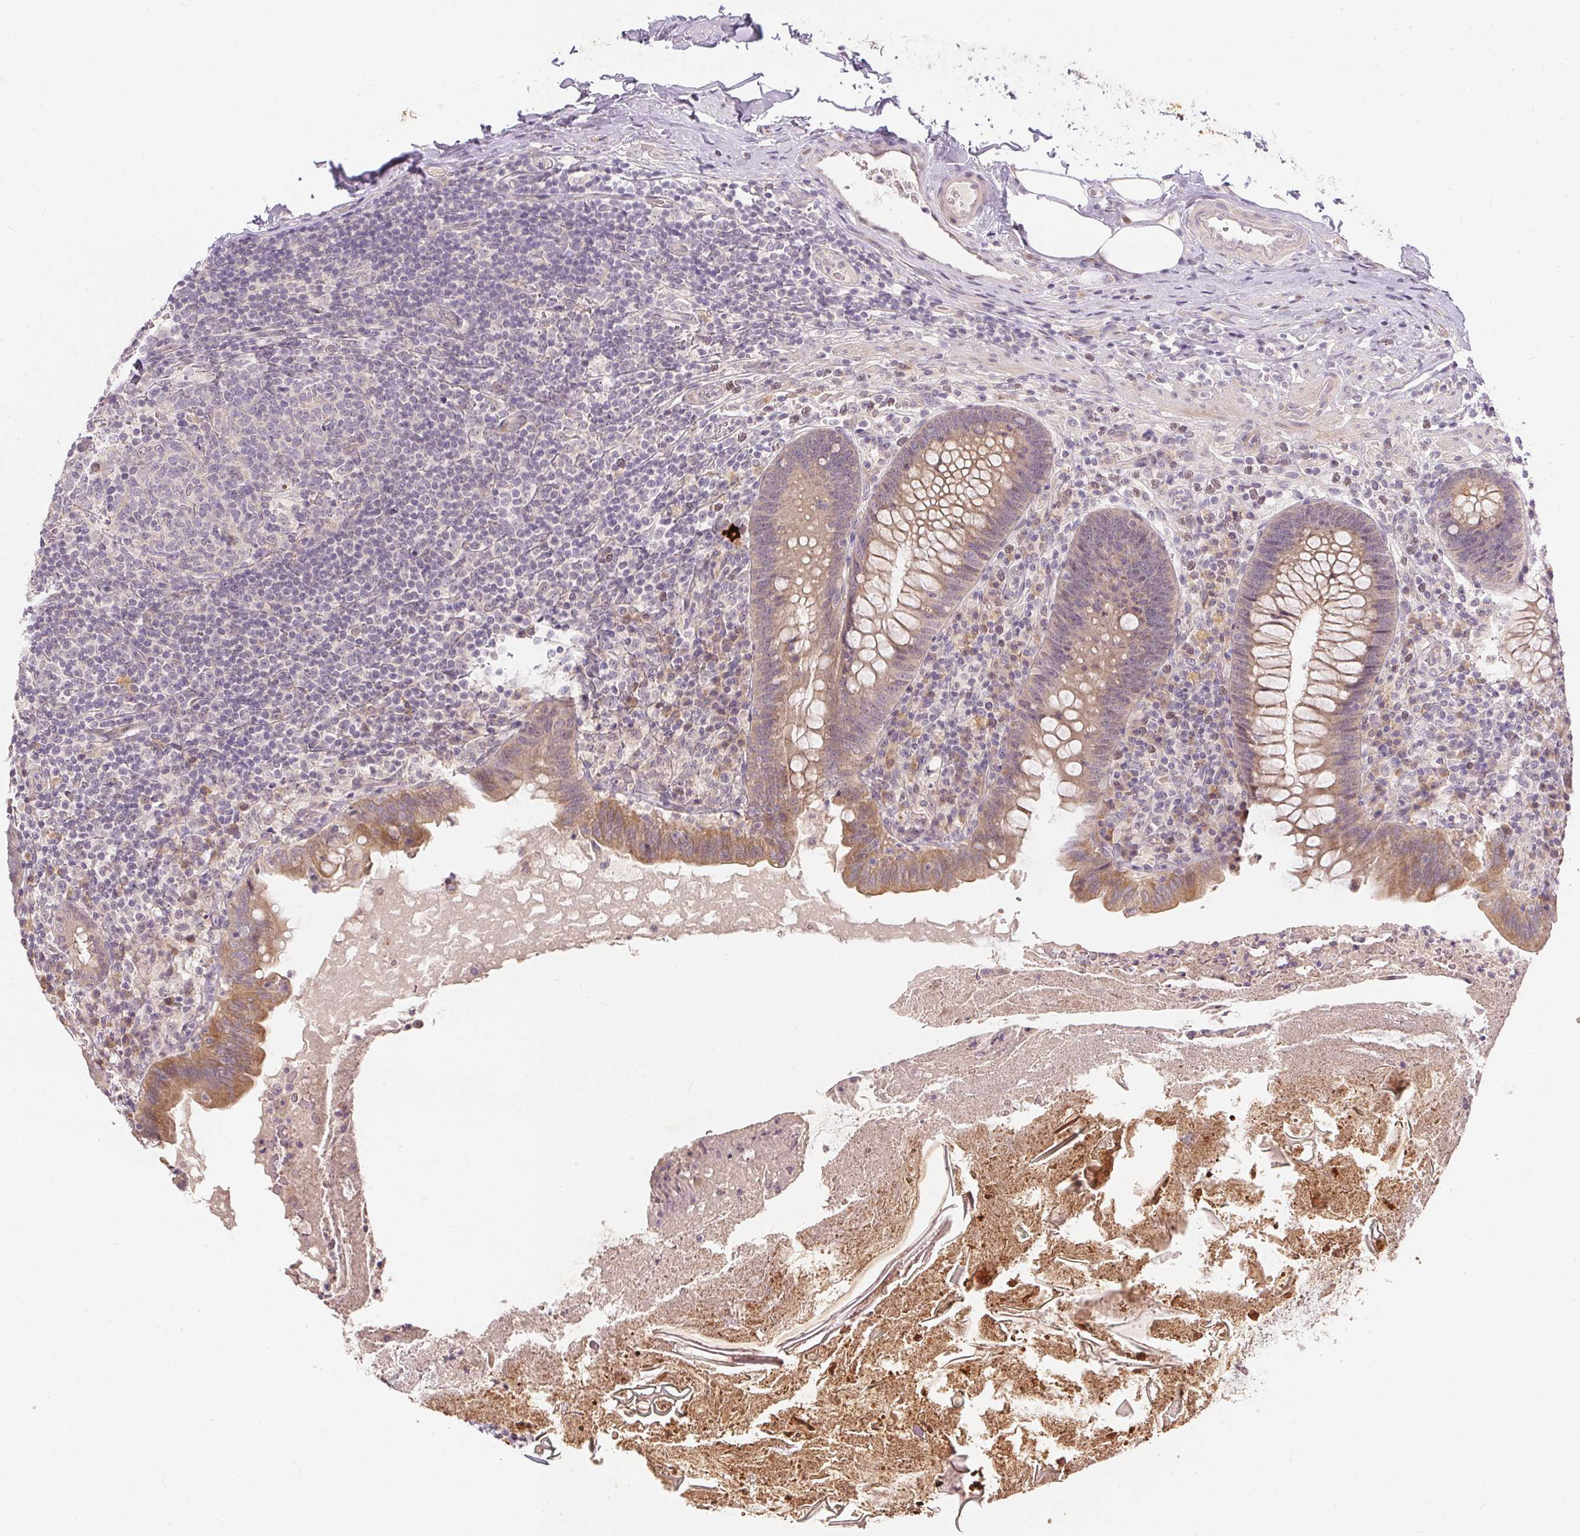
{"staining": {"intensity": "weak", "quantity": ">75%", "location": "cytoplasmic/membranous"}, "tissue": "appendix", "cell_type": "Glandular cells", "image_type": "normal", "snomed": [{"axis": "morphology", "description": "Normal tissue, NOS"}, {"axis": "topography", "description": "Appendix"}], "caption": "Immunohistochemical staining of benign appendix demonstrates weak cytoplasmic/membranous protein positivity in about >75% of glandular cells. Nuclei are stained in blue.", "gene": "TTC23L", "patient": {"sex": "male", "age": 47}}